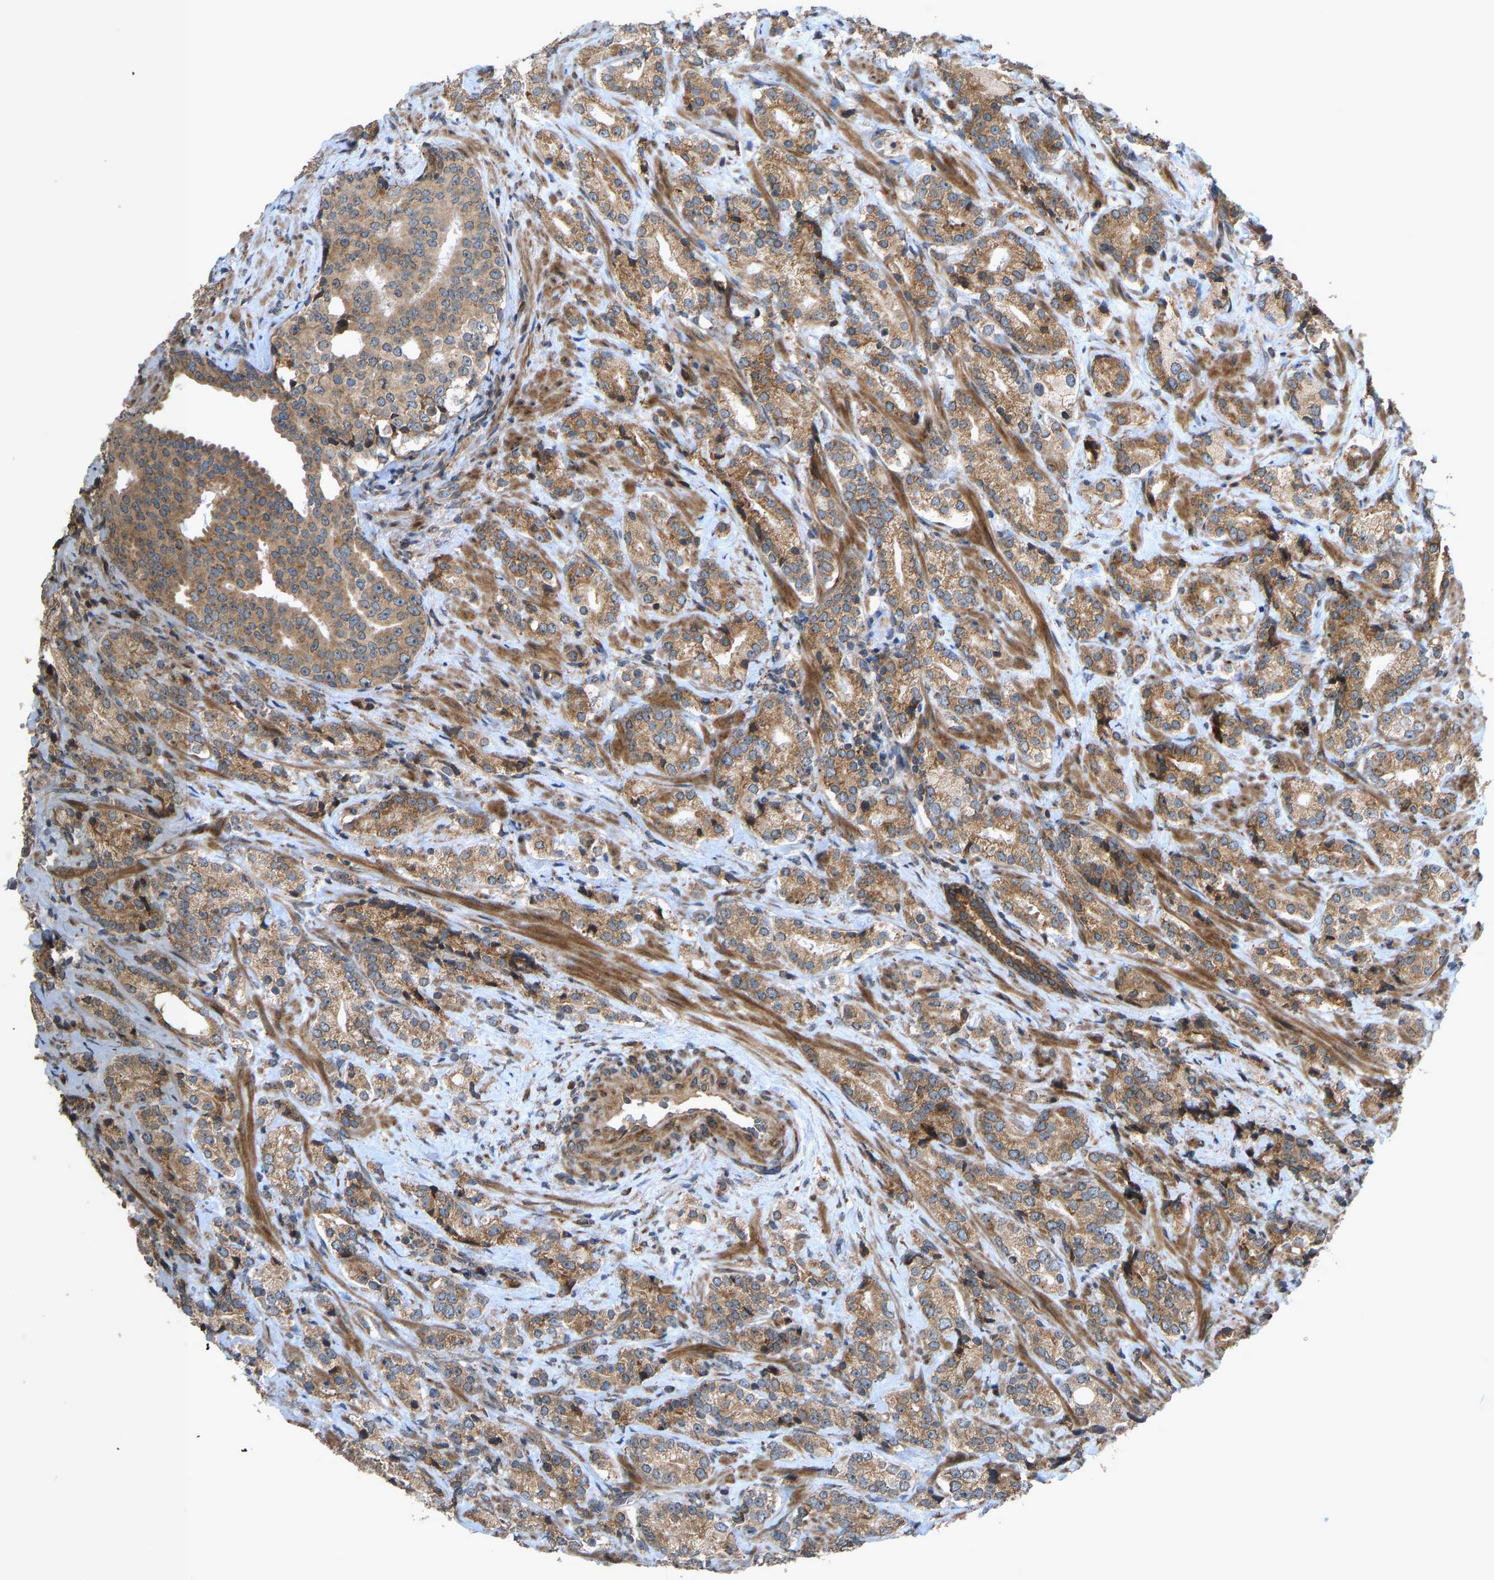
{"staining": {"intensity": "moderate", "quantity": ">75%", "location": "cytoplasmic/membranous"}, "tissue": "prostate cancer", "cell_type": "Tumor cells", "image_type": "cancer", "snomed": [{"axis": "morphology", "description": "Adenocarcinoma, High grade"}, {"axis": "topography", "description": "Prostate"}], "caption": "Immunohistochemistry (IHC) of human high-grade adenocarcinoma (prostate) exhibits medium levels of moderate cytoplasmic/membranous staining in about >75% of tumor cells.", "gene": "RPN2", "patient": {"sex": "male", "age": 71}}